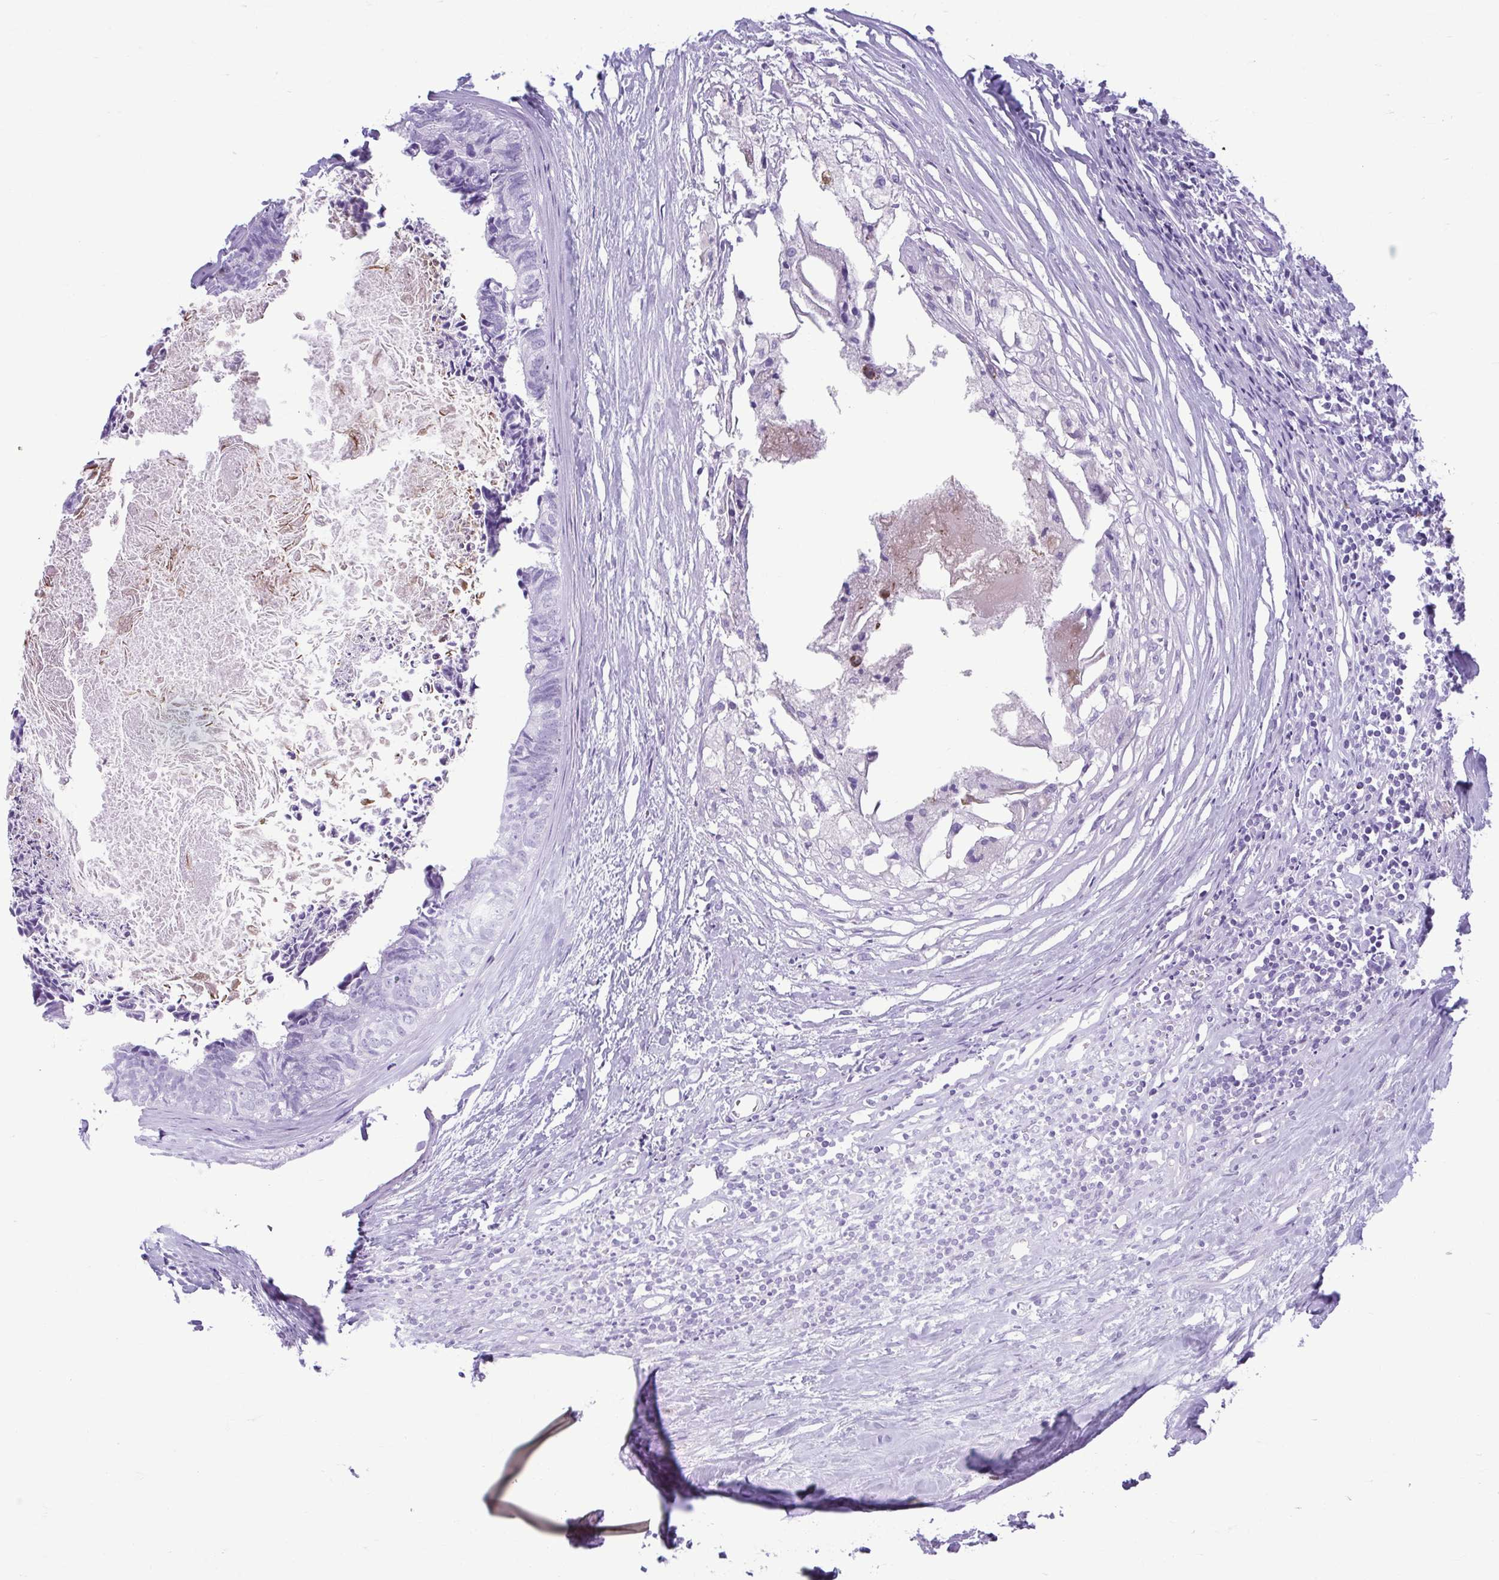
{"staining": {"intensity": "negative", "quantity": "none", "location": "none"}, "tissue": "colorectal cancer", "cell_type": "Tumor cells", "image_type": "cancer", "snomed": [{"axis": "morphology", "description": "Adenocarcinoma, NOS"}, {"axis": "topography", "description": "Colon"}, {"axis": "topography", "description": "Rectum"}], "caption": "Immunohistochemical staining of colorectal cancer (adenocarcinoma) displays no significant positivity in tumor cells. (Immunohistochemistry (ihc), brightfield microscopy, high magnification).", "gene": "TCEAL3", "patient": {"sex": "male", "age": 57}}